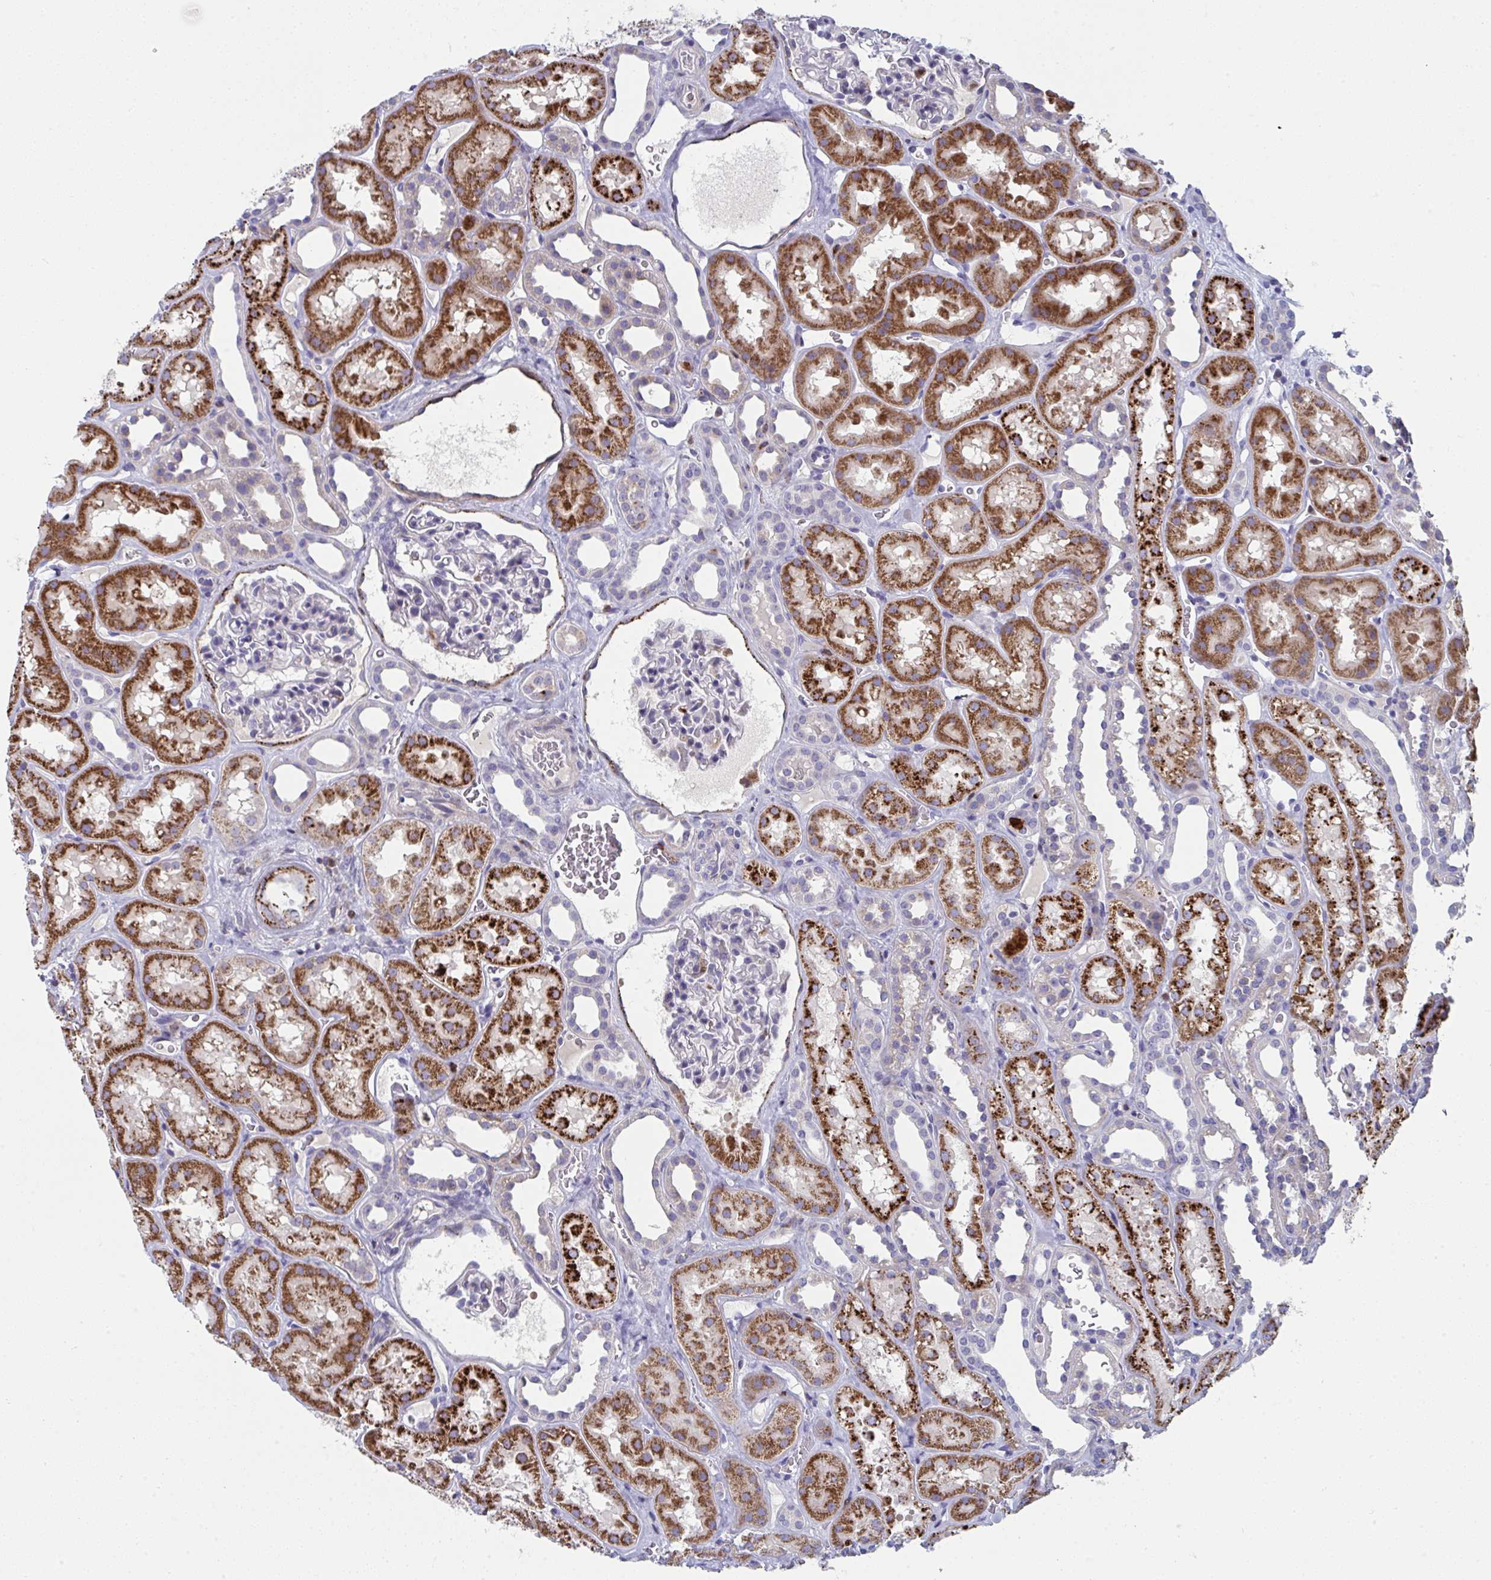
{"staining": {"intensity": "negative", "quantity": "none", "location": "none"}, "tissue": "kidney", "cell_type": "Cells in glomeruli", "image_type": "normal", "snomed": [{"axis": "morphology", "description": "Normal tissue, NOS"}, {"axis": "topography", "description": "Kidney"}], "caption": "High magnification brightfield microscopy of normal kidney stained with DAB (brown) and counterstained with hematoxylin (blue): cells in glomeruli show no significant positivity. Brightfield microscopy of IHC stained with DAB (3,3'-diaminobenzidine) (brown) and hematoxylin (blue), captured at high magnification.", "gene": "AOC2", "patient": {"sex": "female", "age": 41}}